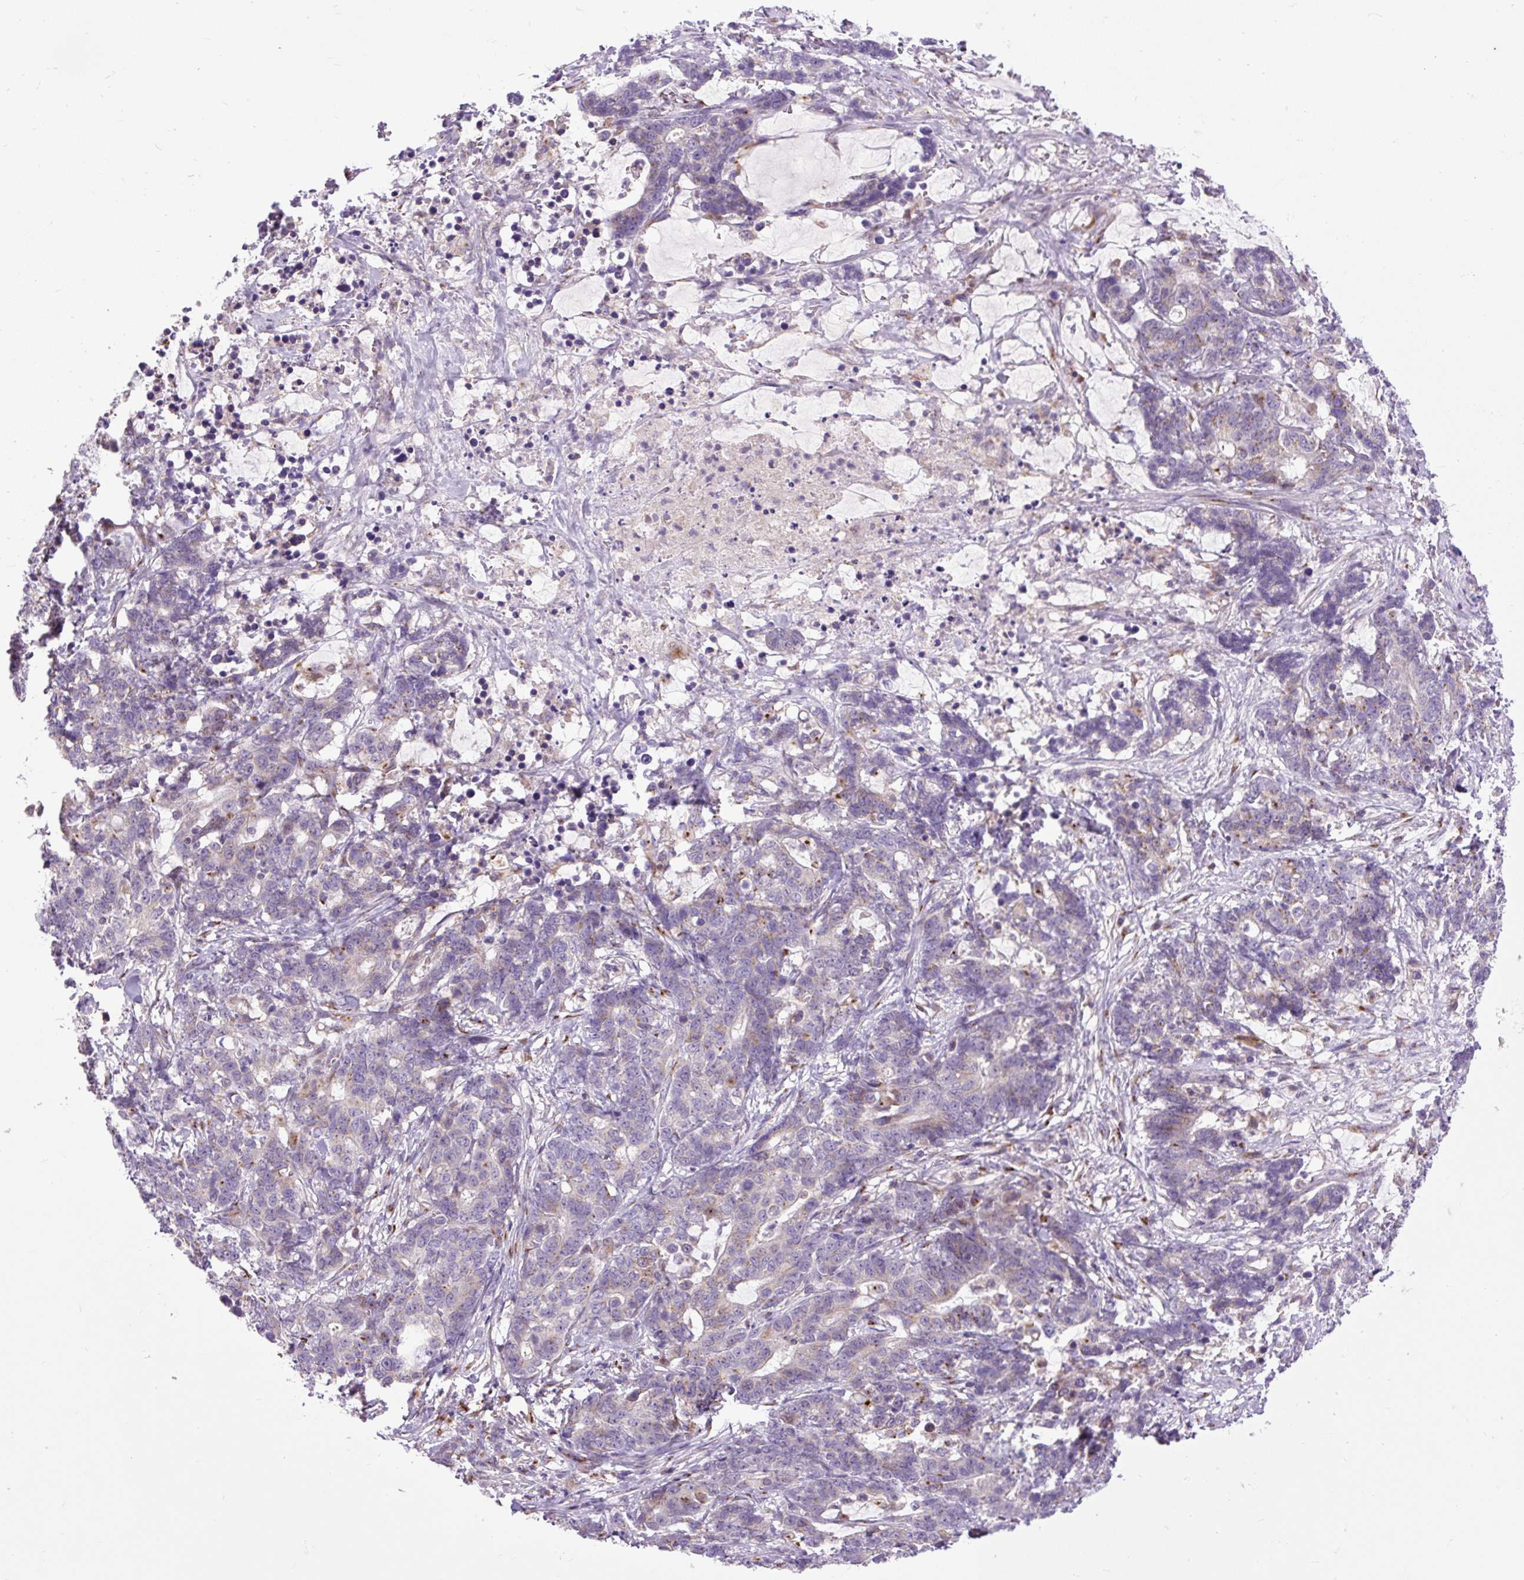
{"staining": {"intensity": "weak", "quantity": "<25%", "location": "cytoplasmic/membranous"}, "tissue": "stomach cancer", "cell_type": "Tumor cells", "image_type": "cancer", "snomed": [{"axis": "morphology", "description": "Normal tissue, NOS"}, {"axis": "morphology", "description": "Adenocarcinoma, NOS"}, {"axis": "topography", "description": "Stomach"}], "caption": "Tumor cells are negative for protein expression in human stomach adenocarcinoma.", "gene": "MSMP", "patient": {"sex": "female", "age": 64}}